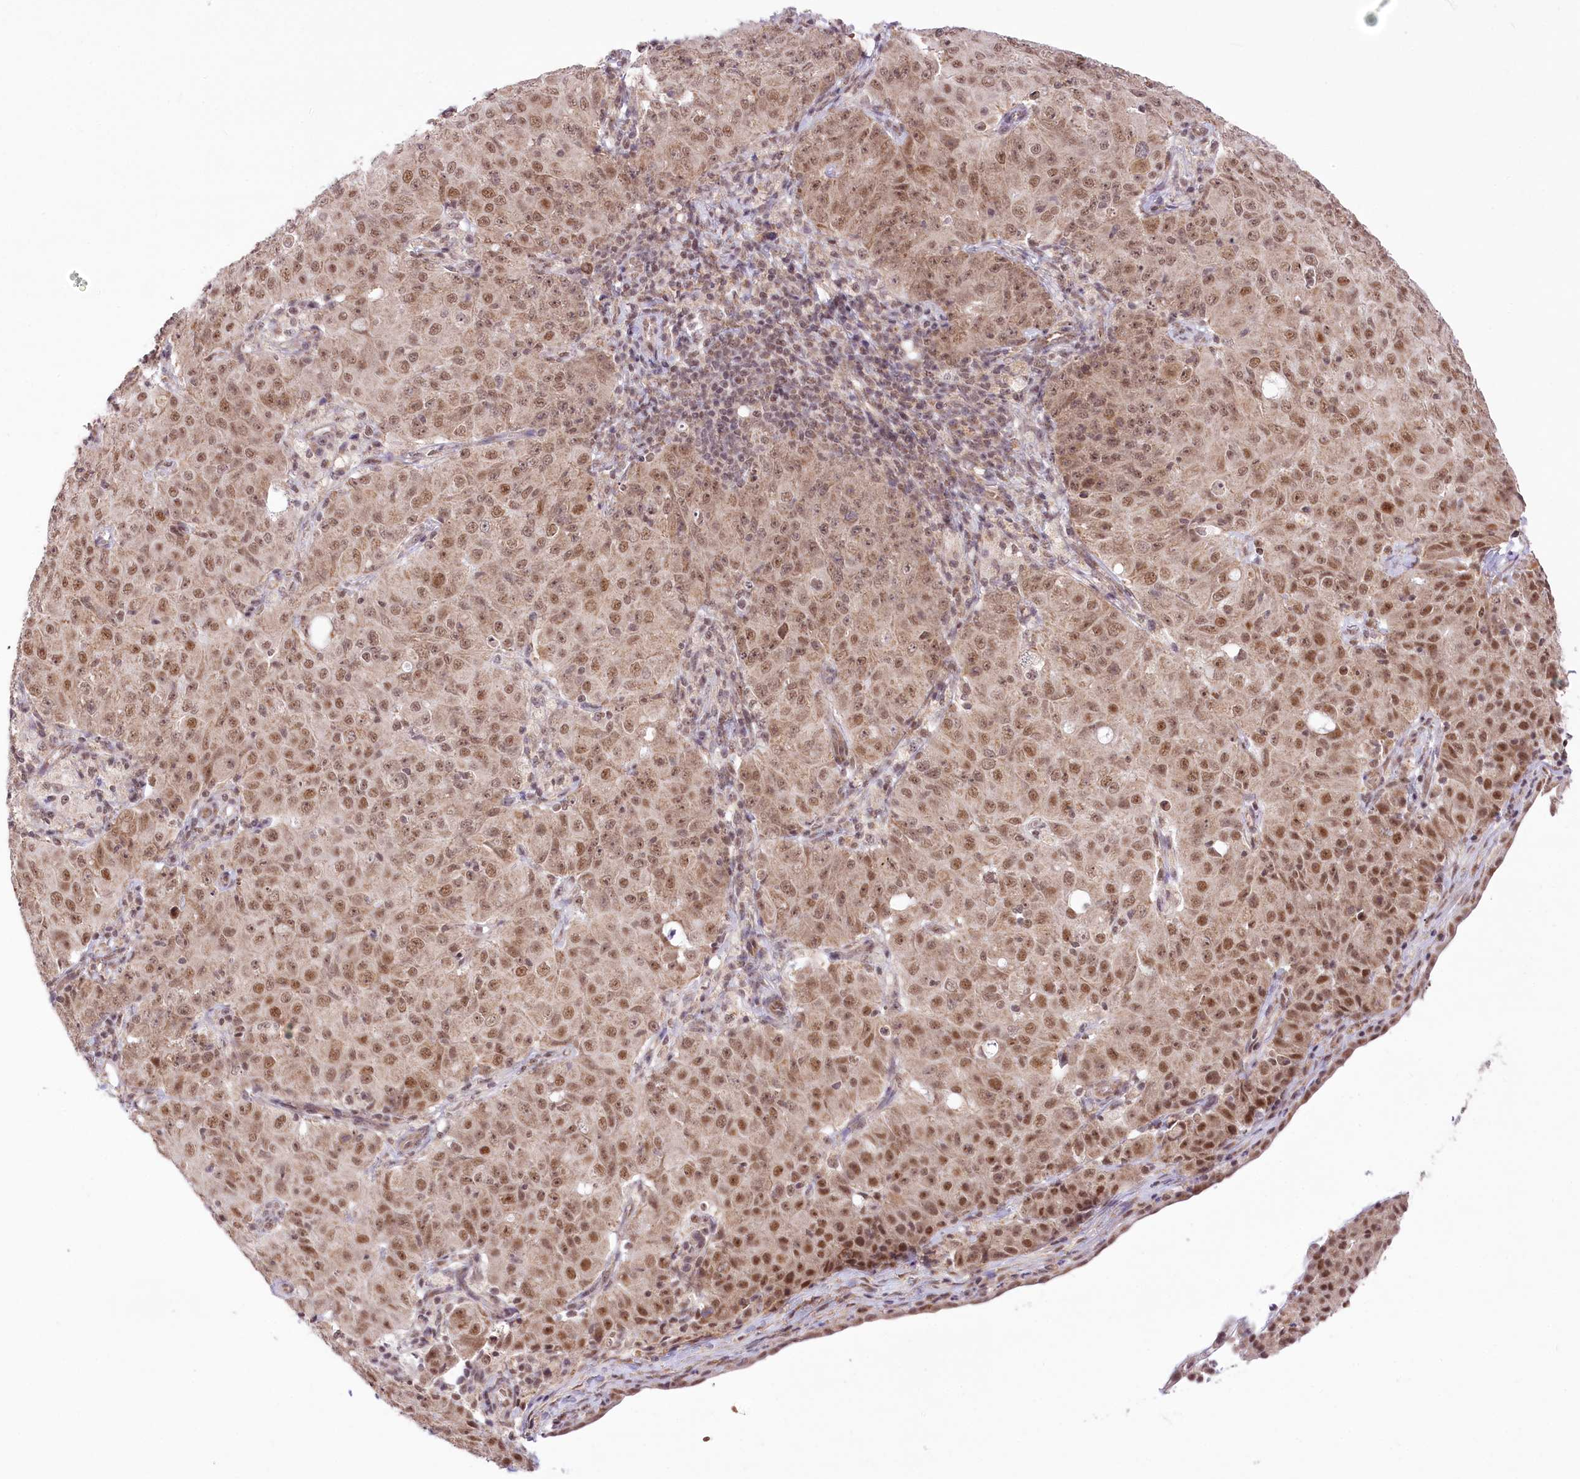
{"staining": {"intensity": "moderate", "quantity": ">75%", "location": "nuclear"}, "tissue": "ovarian cancer", "cell_type": "Tumor cells", "image_type": "cancer", "snomed": [{"axis": "morphology", "description": "Carcinoma, endometroid"}, {"axis": "topography", "description": "Ovary"}], "caption": "Immunohistochemistry staining of endometroid carcinoma (ovarian), which displays medium levels of moderate nuclear staining in about >75% of tumor cells indicating moderate nuclear protein expression. The staining was performed using DAB (brown) for protein detection and nuclei were counterstained in hematoxylin (blue).", "gene": "ZMAT2", "patient": {"sex": "female", "age": 42}}